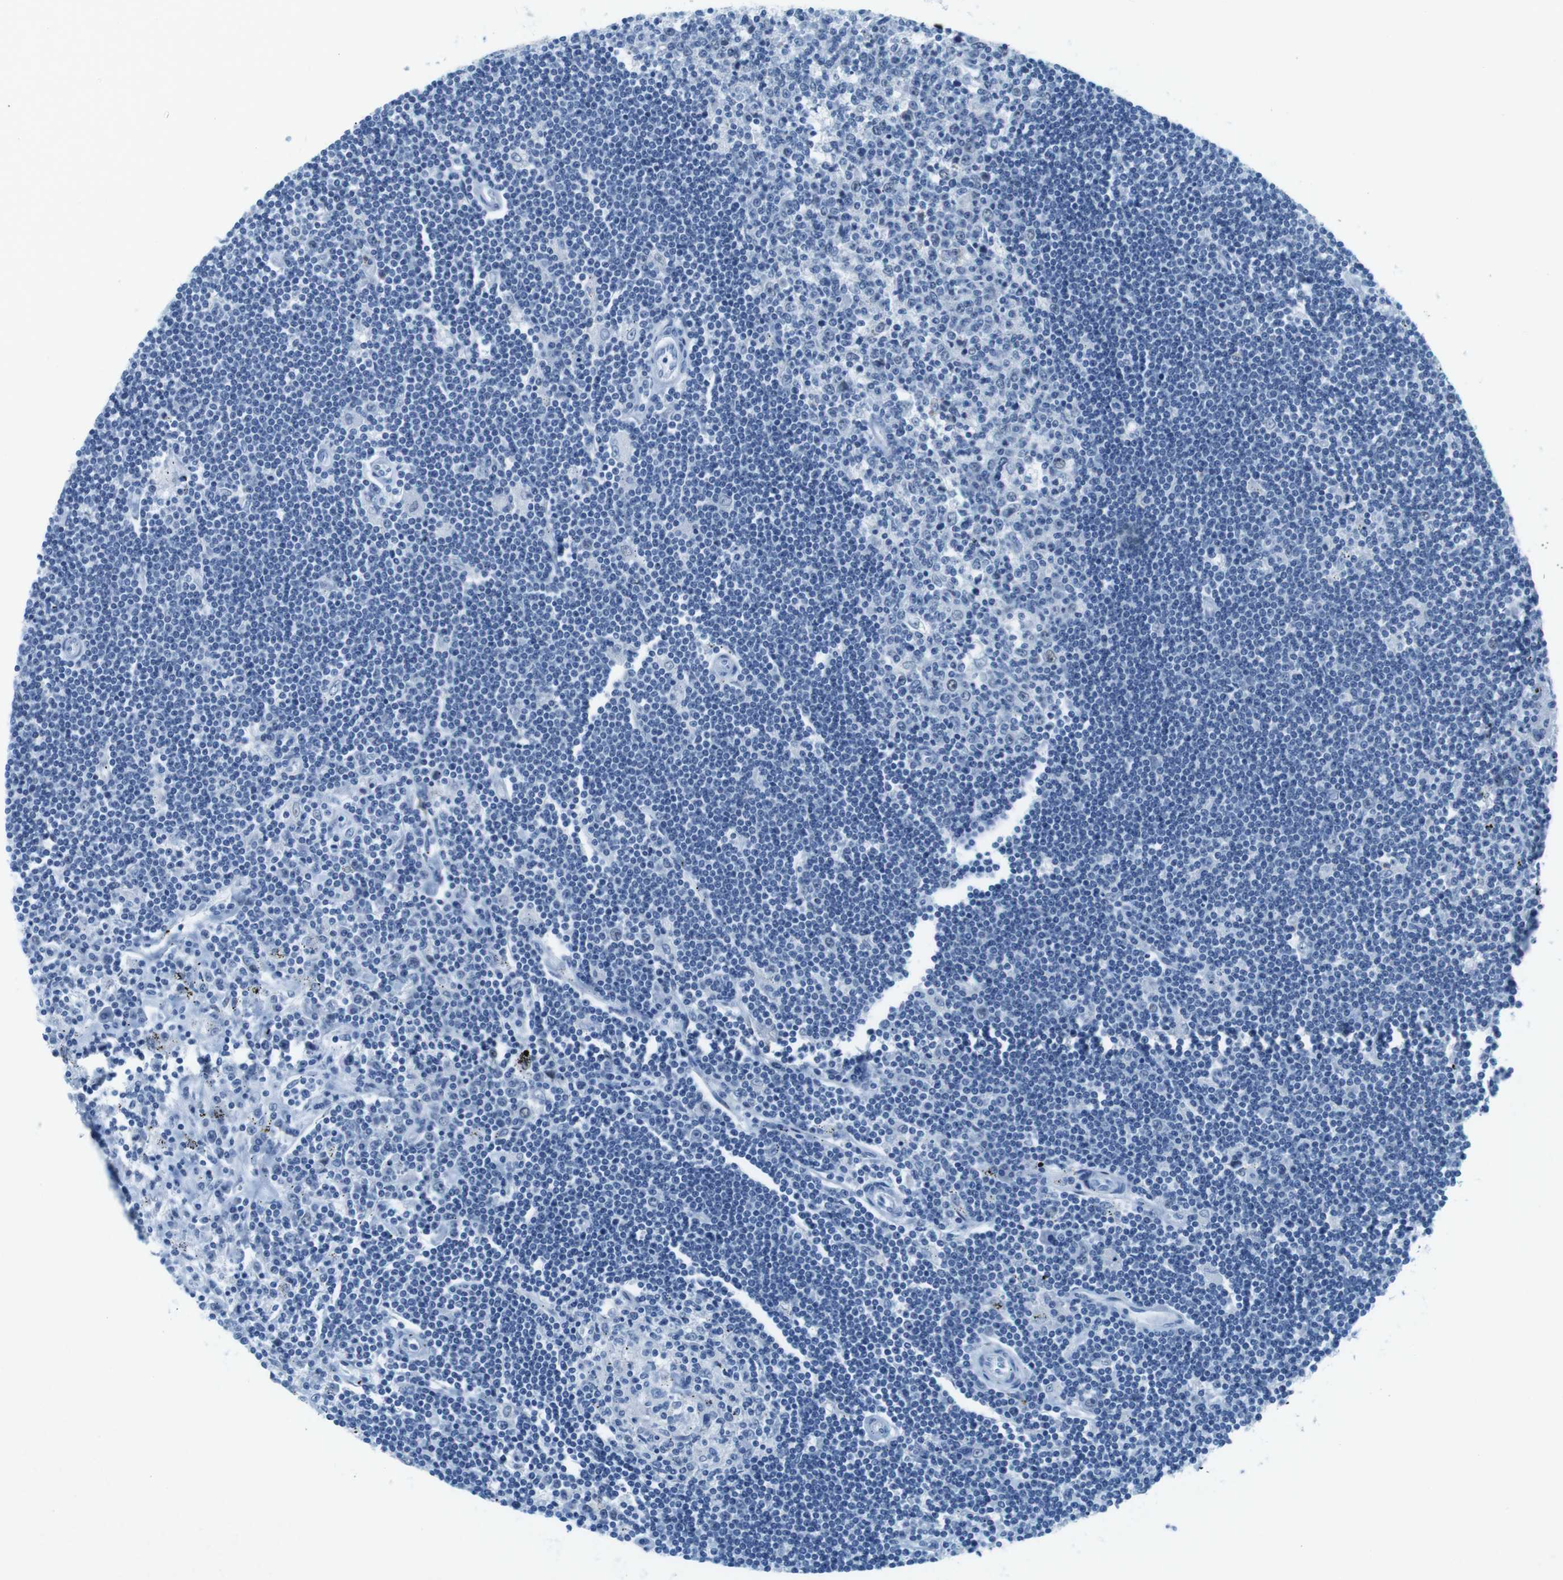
{"staining": {"intensity": "negative", "quantity": "none", "location": "none"}, "tissue": "lymphoma", "cell_type": "Tumor cells", "image_type": "cancer", "snomed": [{"axis": "morphology", "description": "Malignant lymphoma, non-Hodgkin's type, Low grade"}, {"axis": "topography", "description": "Spleen"}], "caption": "Lymphoma was stained to show a protein in brown. There is no significant expression in tumor cells. (Immunohistochemistry, brightfield microscopy, high magnification).", "gene": "CTAG1B", "patient": {"sex": "male", "age": 76}}